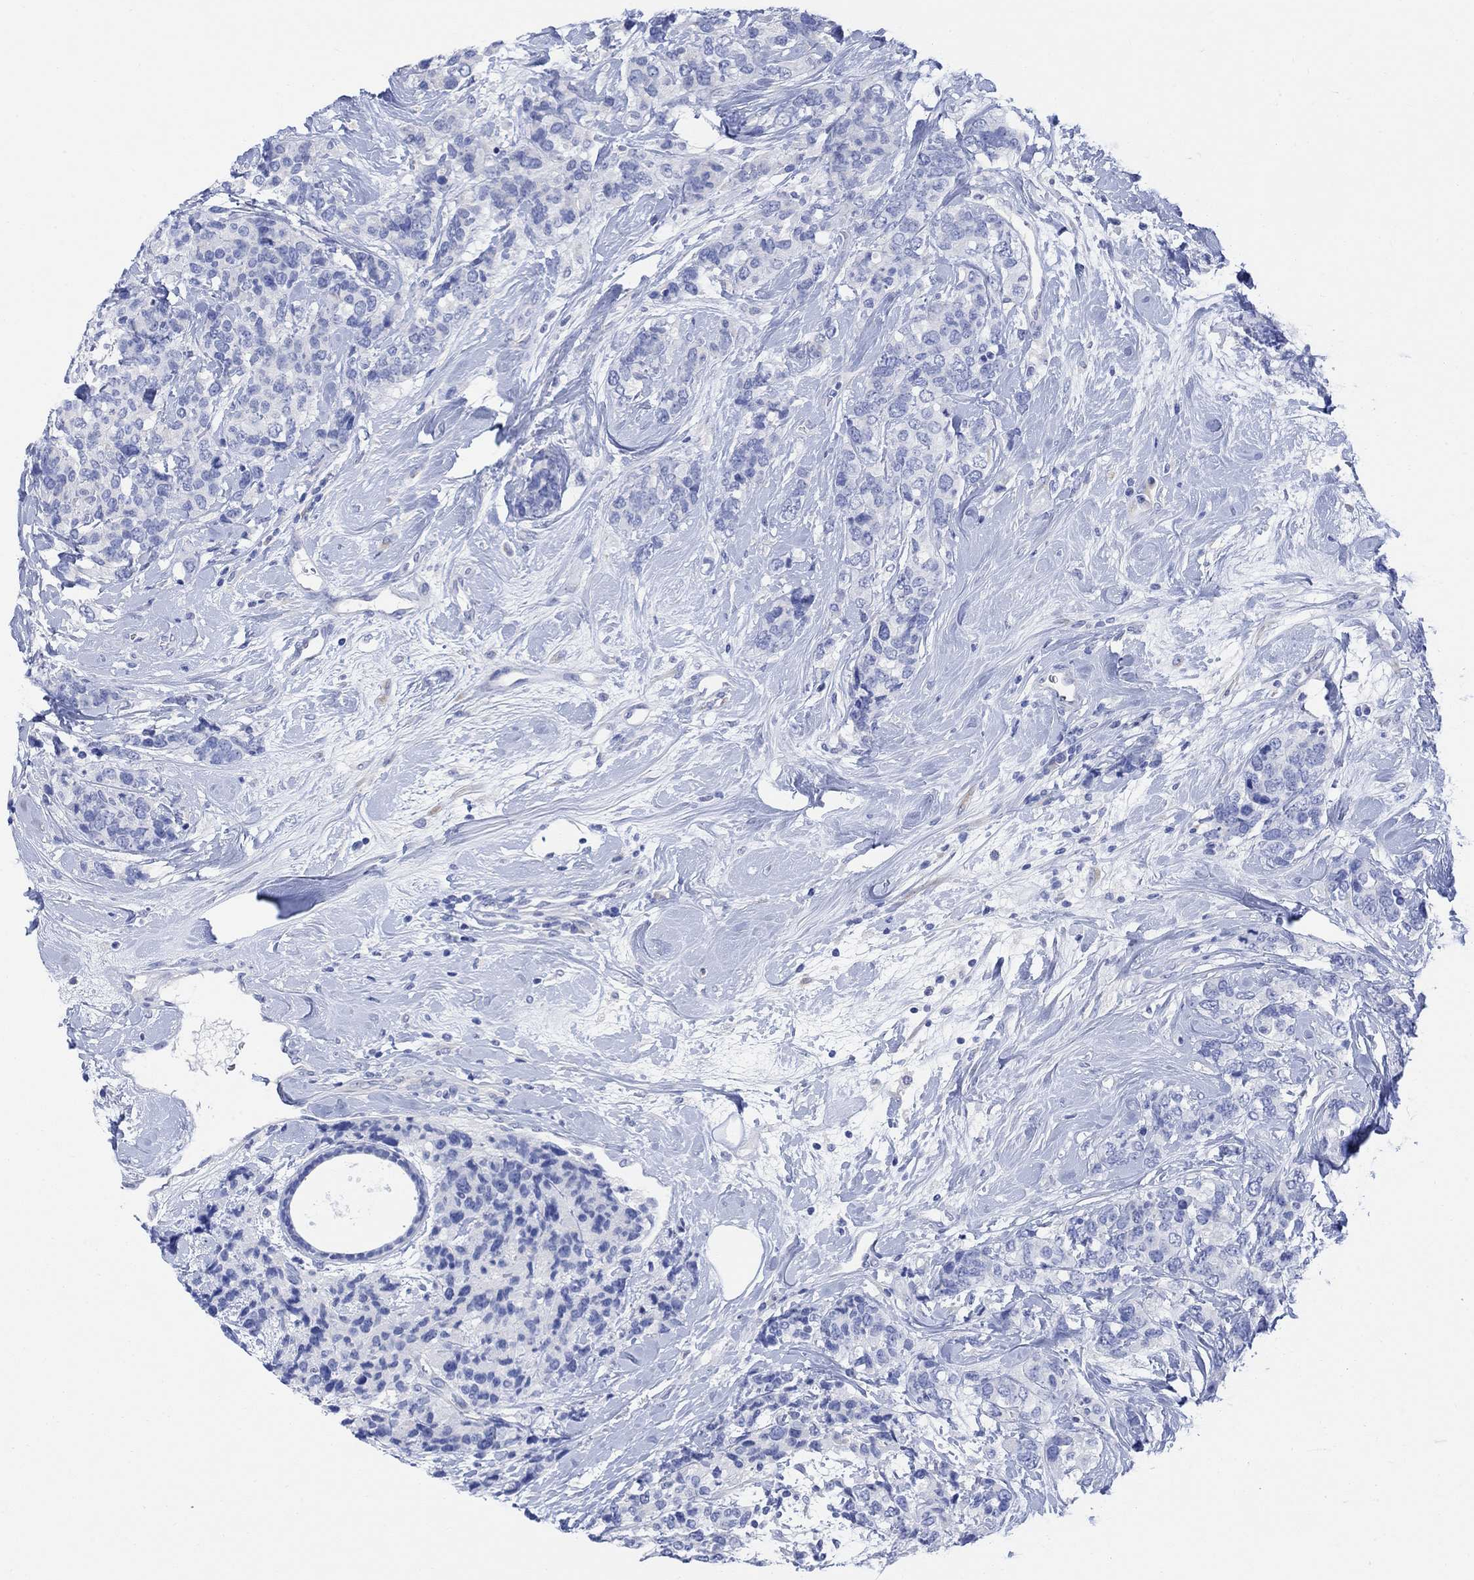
{"staining": {"intensity": "negative", "quantity": "none", "location": "none"}, "tissue": "breast cancer", "cell_type": "Tumor cells", "image_type": "cancer", "snomed": [{"axis": "morphology", "description": "Lobular carcinoma"}, {"axis": "topography", "description": "Breast"}], "caption": "This histopathology image is of breast cancer (lobular carcinoma) stained with immunohistochemistry (IHC) to label a protein in brown with the nuclei are counter-stained blue. There is no staining in tumor cells.", "gene": "GNG13", "patient": {"sex": "female", "age": 59}}